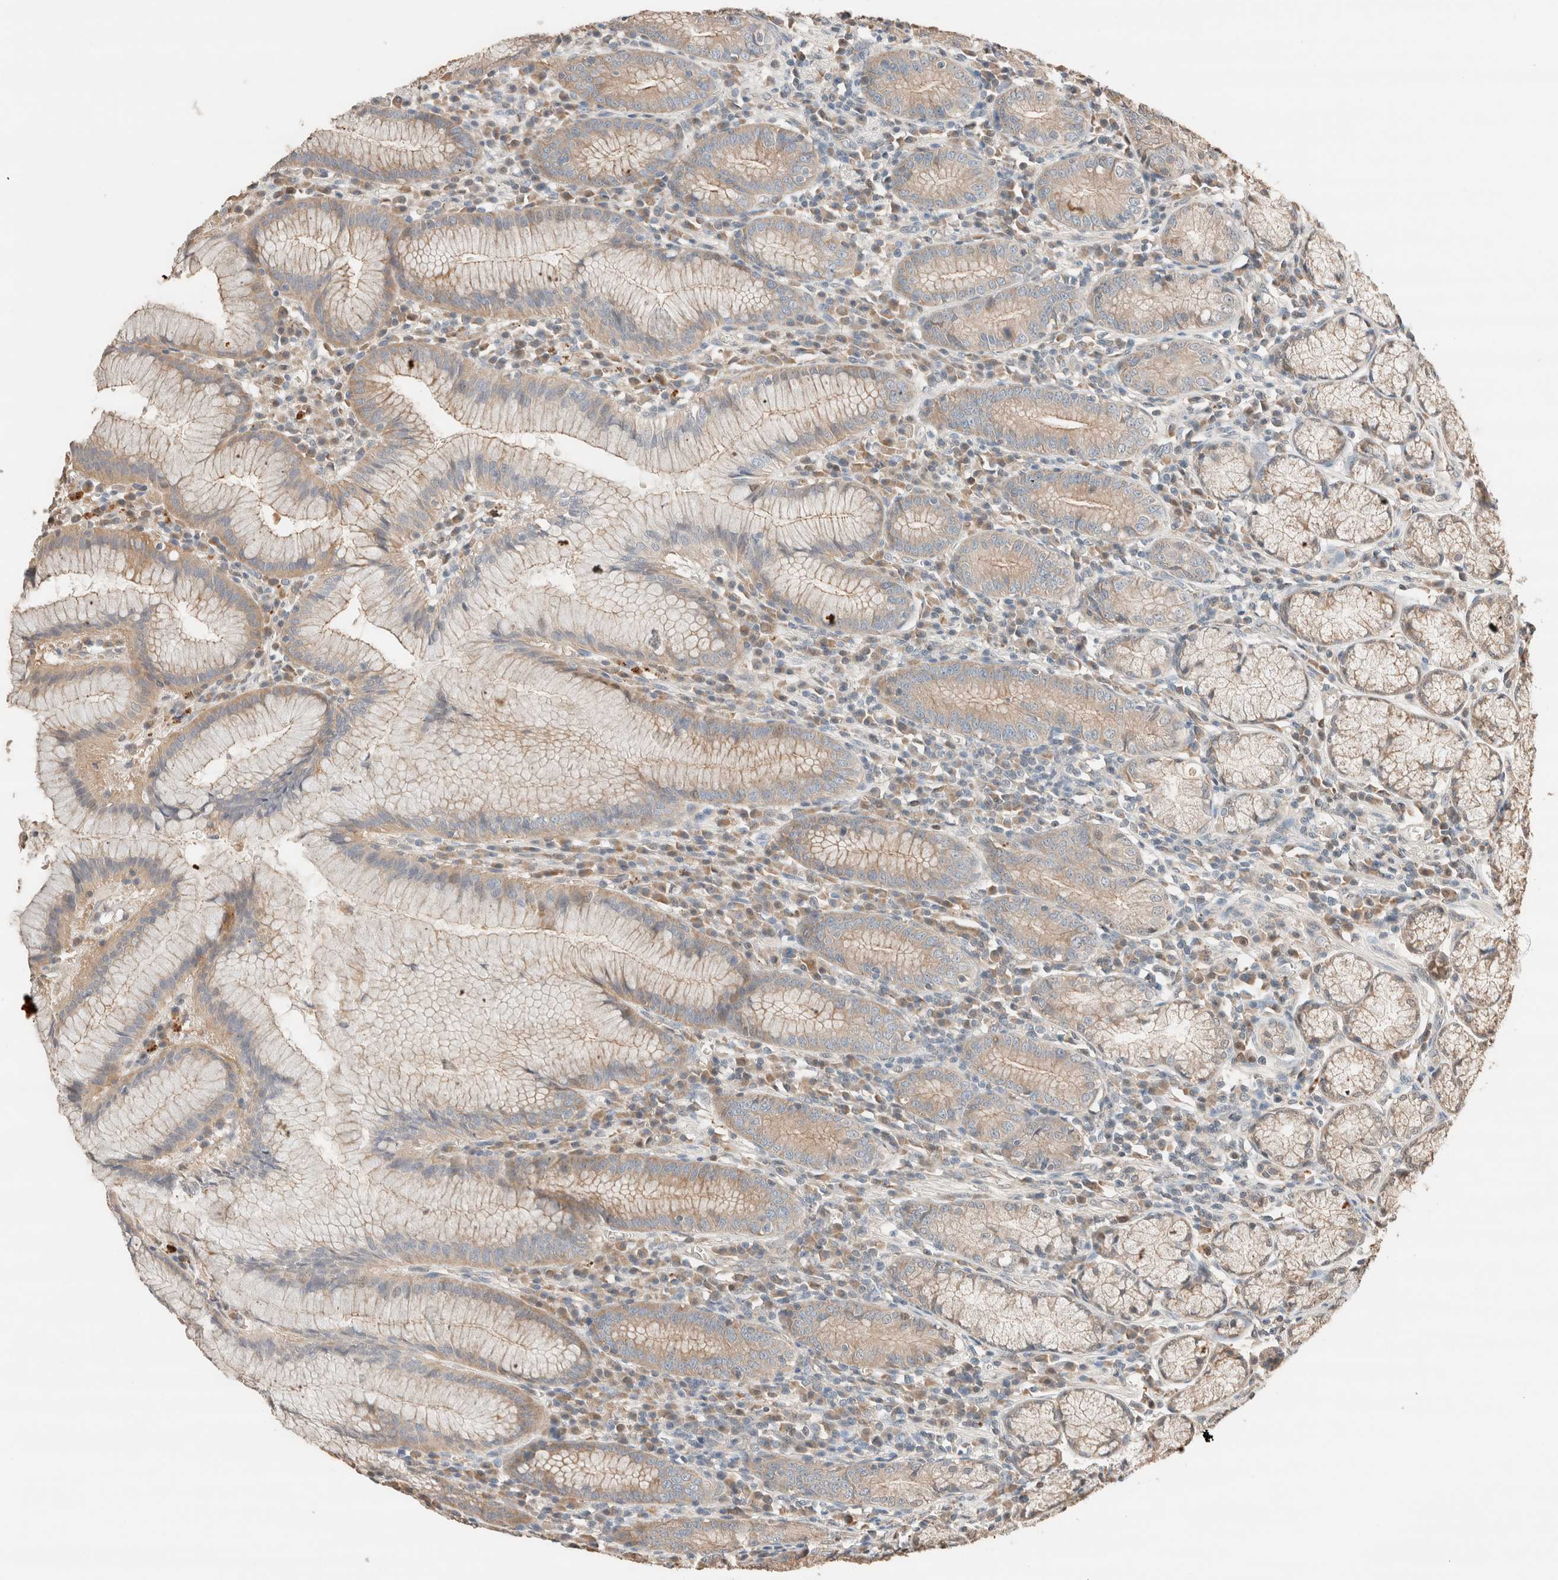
{"staining": {"intensity": "moderate", "quantity": ">75%", "location": "cytoplasmic/membranous,nuclear"}, "tissue": "stomach", "cell_type": "Glandular cells", "image_type": "normal", "snomed": [{"axis": "morphology", "description": "Normal tissue, NOS"}, {"axis": "topography", "description": "Stomach"}], "caption": "Immunohistochemistry staining of unremarkable stomach, which displays medium levels of moderate cytoplasmic/membranous,nuclear staining in approximately >75% of glandular cells indicating moderate cytoplasmic/membranous,nuclear protein staining. The staining was performed using DAB (brown) for protein detection and nuclei were counterstained in hematoxylin (blue).", "gene": "TUBD1", "patient": {"sex": "male", "age": 55}}